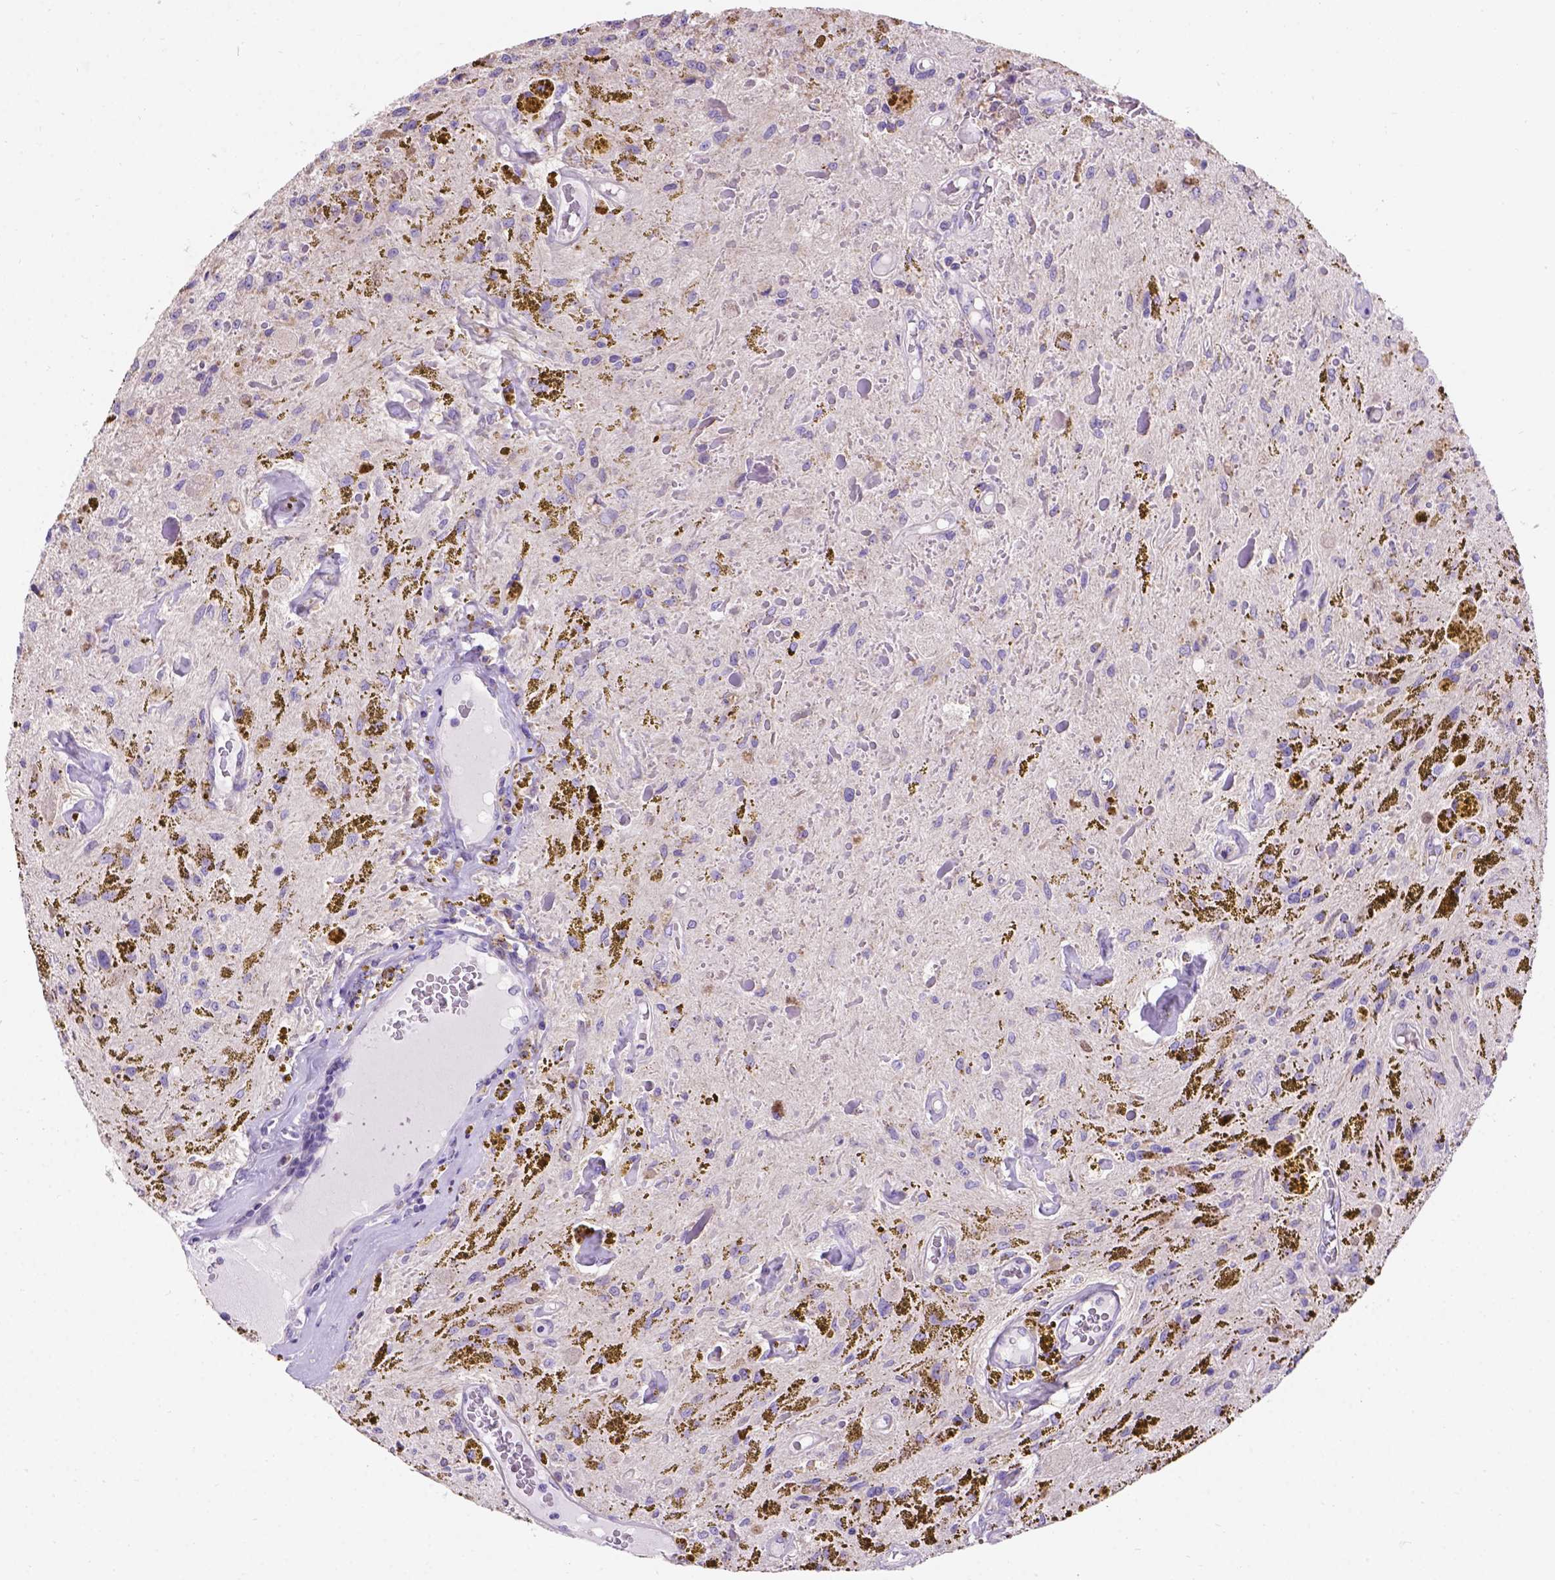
{"staining": {"intensity": "negative", "quantity": "none", "location": "none"}, "tissue": "glioma", "cell_type": "Tumor cells", "image_type": "cancer", "snomed": [{"axis": "morphology", "description": "Glioma, malignant, Low grade"}, {"axis": "topography", "description": "Cerebellum"}], "caption": "This histopathology image is of malignant glioma (low-grade) stained with IHC to label a protein in brown with the nuclei are counter-stained blue. There is no staining in tumor cells. Brightfield microscopy of immunohistochemistry stained with DAB (3,3'-diaminobenzidine) (brown) and hematoxylin (blue), captured at high magnification.", "gene": "L2HGDH", "patient": {"sex": "female", "age": 14}}